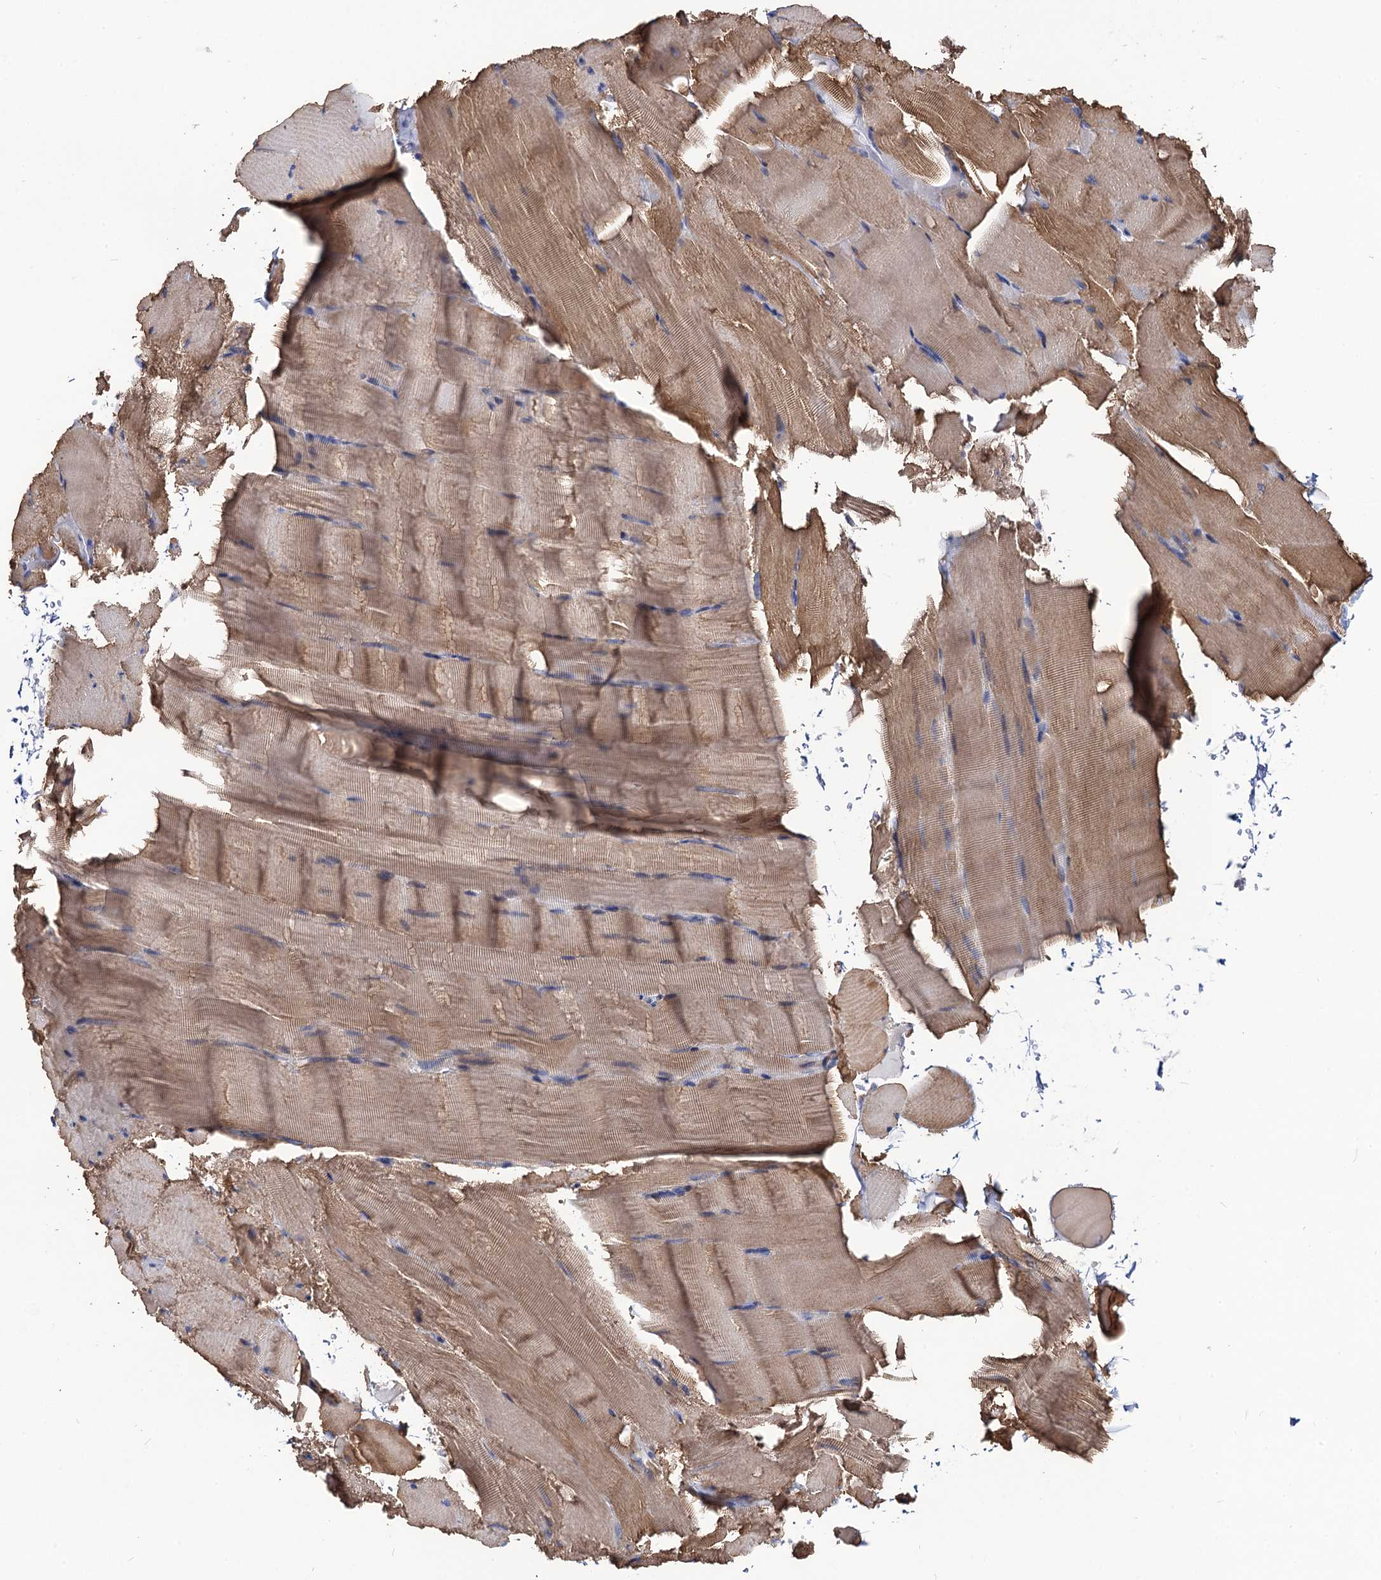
{"staining": {"intensity": "moderate", "quantity": ">75%", "location": "cytoplasmic/membranous"}, "tissue": "skeletal muscle", "cell_type": "Myocytes", "image_type": "normal", "snomed": [{"axis": "morphology", "description": "Normal tissue, NOS"}, {"axis": "topography", "description": "Skeletal muscle"}], "caption": "The image demonstrates a brown stain indicating the presence of a protein in the cytoplasmic/membranous of myocytes in skeletal muscle. (IHC, brightfield microscopy, high magnification).", "gene": "DYDC1", "patient": {"sex": "male", "age": 62}}